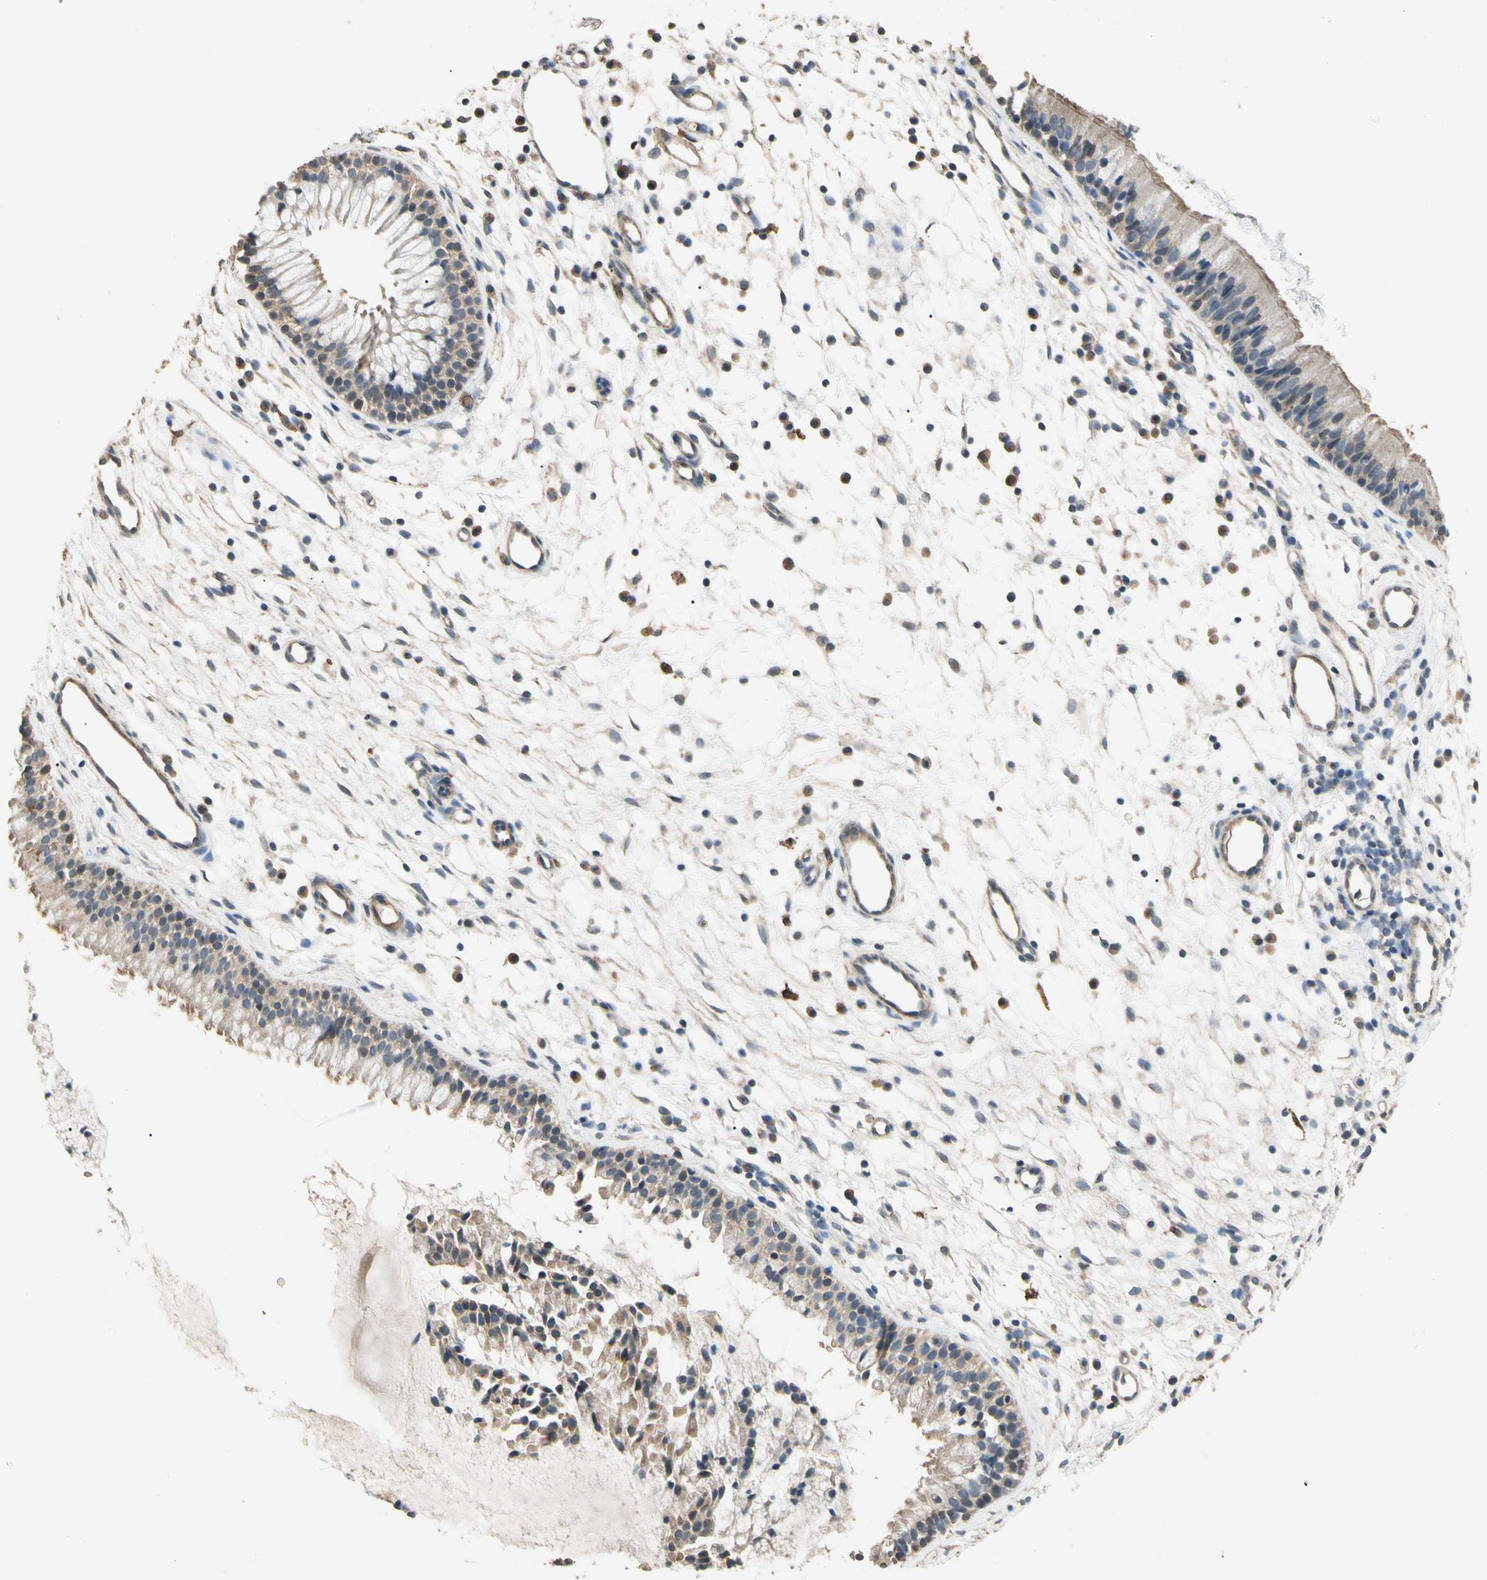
{"staining": {"intensity": "weak", "quantity": ">75%", "location": "cytoplasmic/membranous"}, "tissue": "nasopharynx", "cell_type": "Respiratory epithelial cells", "image_type": "normal", "snomed": [{"axis": "morphology", "description": "Normal tissue, NOS"}, {"axis": "topography", "description": "Nasopharynx"}], "caption": "Immunohistochemistry histopathology image of normal nasopharynx stained for a protein (brown), which shows low levels of weak cytoplasmic/membranous staining in approximately >75% of respiratory epithelial cells.", "gene": "CDH6", "patient": {"sex": "male", "age": 21}}